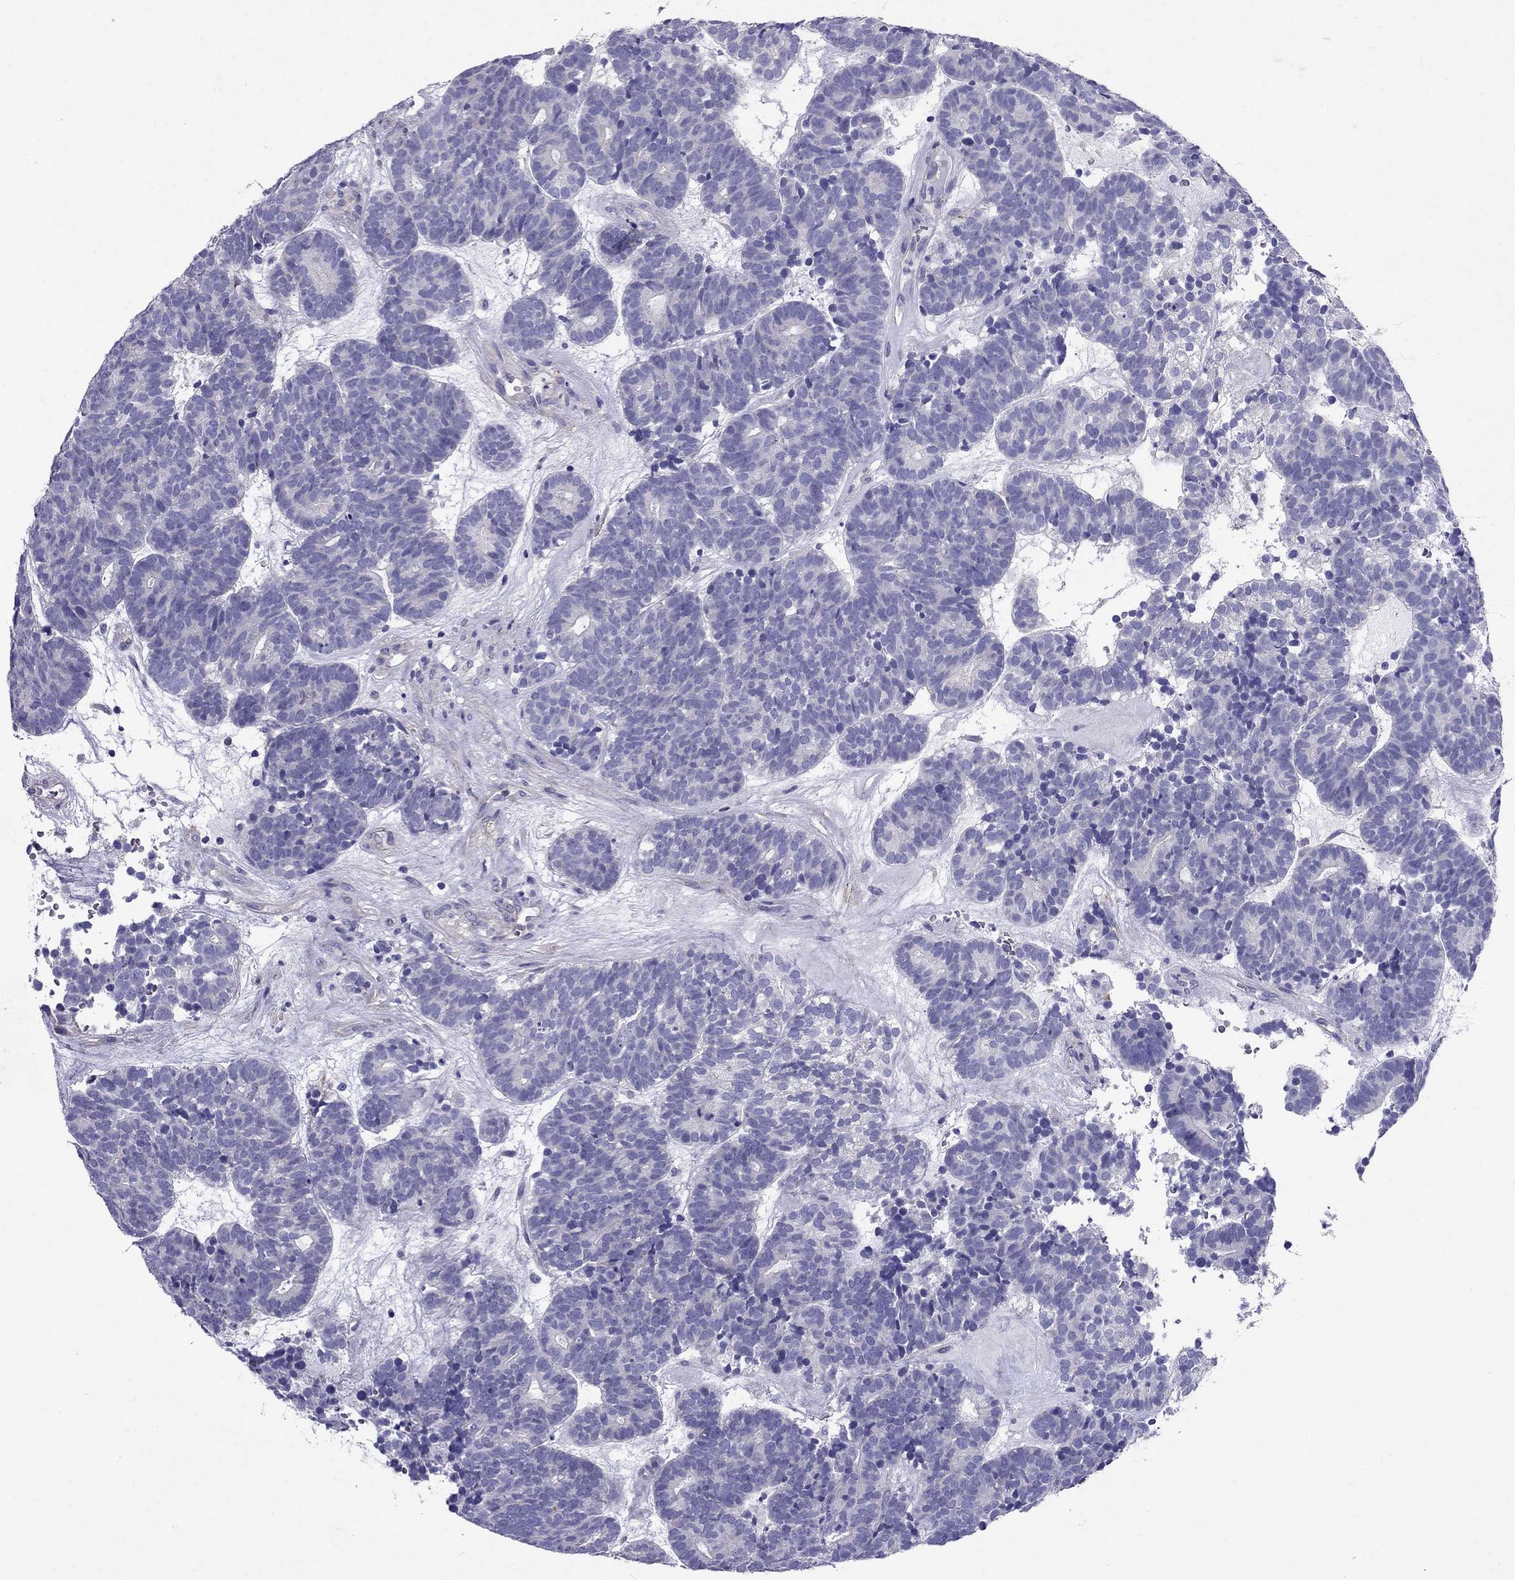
{"staining": {"intensity": "negative", "quantity": "none", "location": "none"}, "tissue": "head and neck cancer", "cell_type": "Tumor cells", "image_type": "cancer", "snomed": [{"axis": "morphology", "description": "Adenocarcinoma, NOS"}, {"axis": "topography", "description": "Head-Neck"}], "caption": "Adenocarcinoma (head and neck) was stained to show a protein in brown. There is no significant staining in tumor cells. (DAB (3,3'-diaminobenzidine) IHC, high magnification).", "gene": "GPR50", "patient": {"sex": "female", "age": 81}}